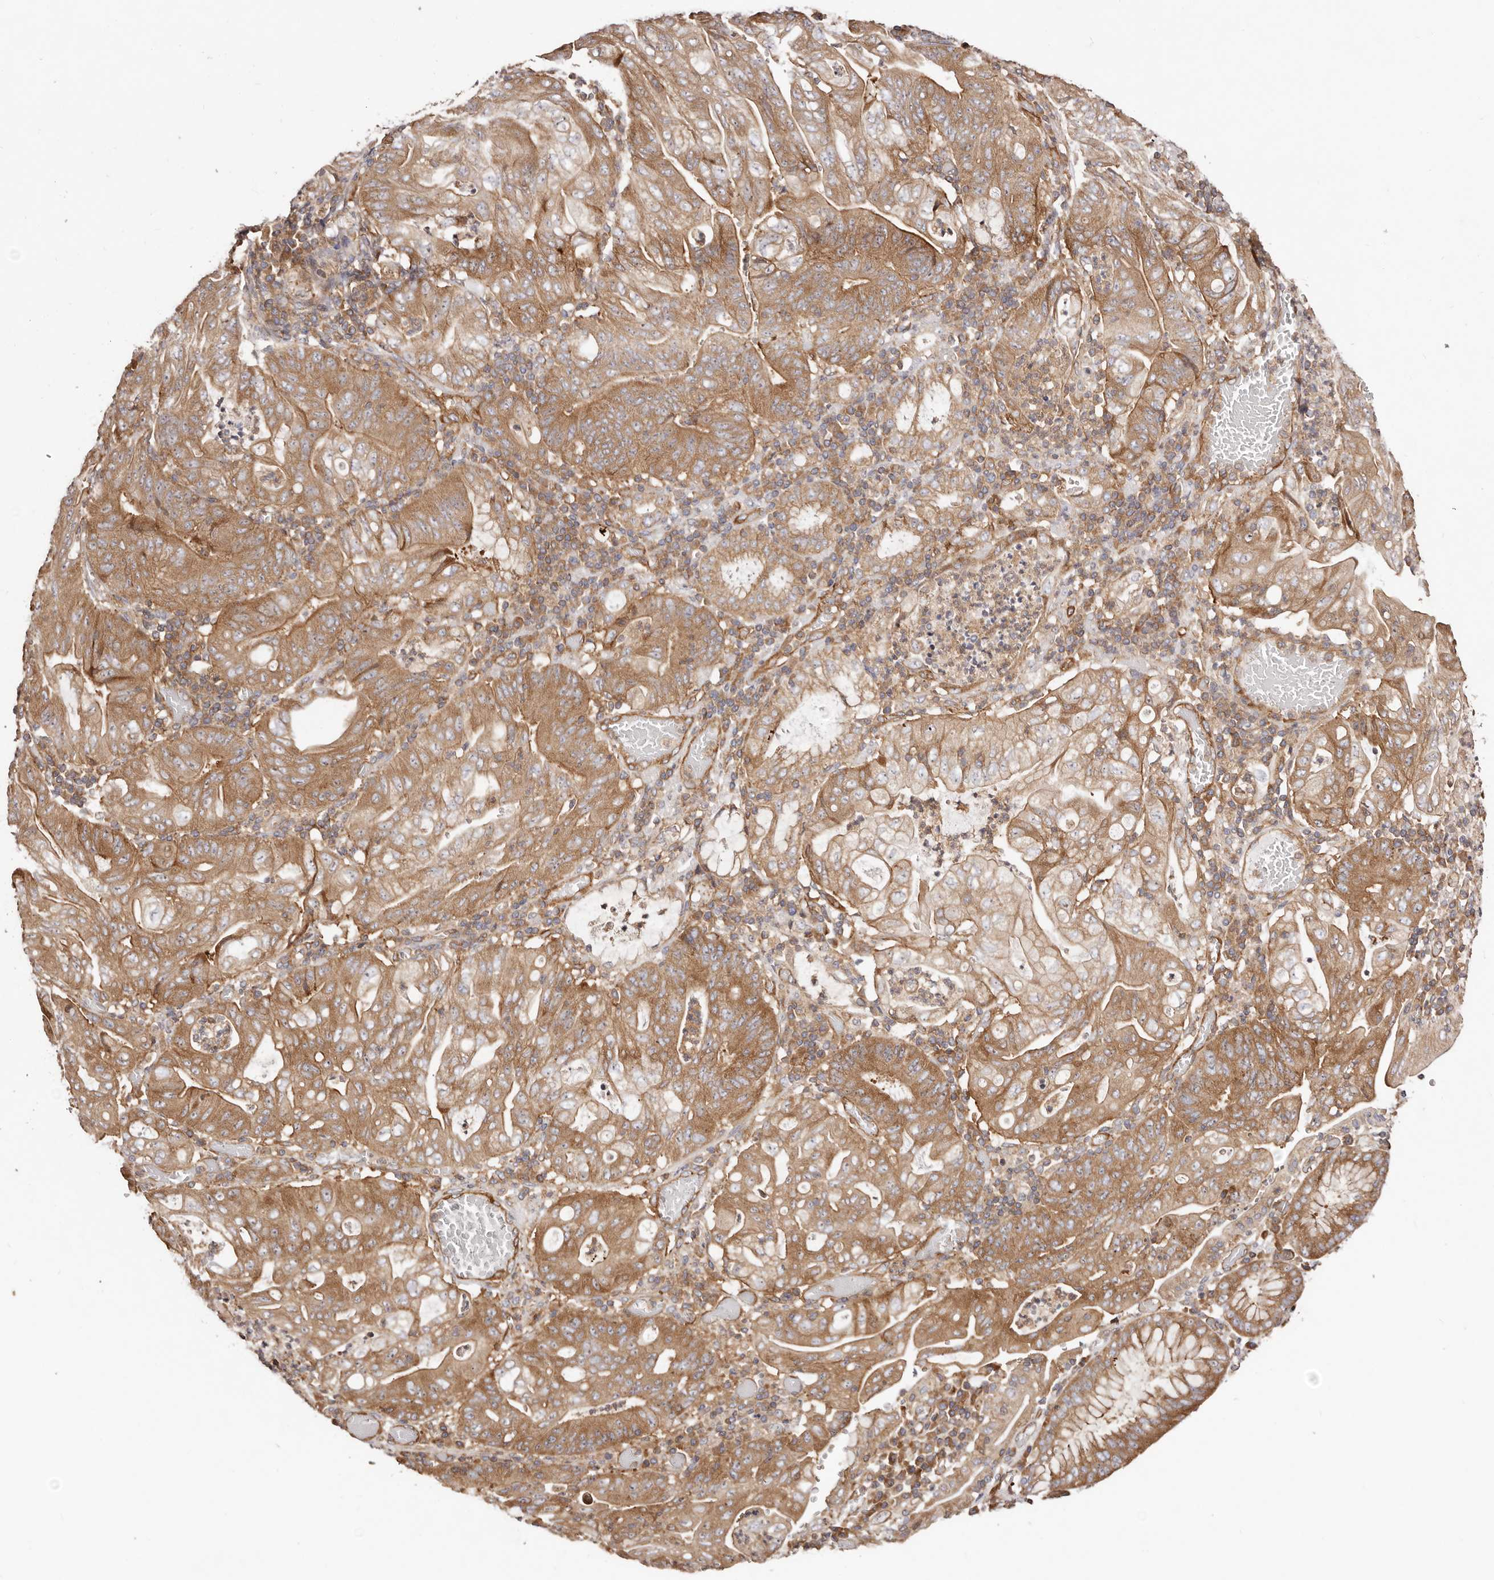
{"staining": {"intensity": "moderate", "quantity": ">75%", "location": "cytoplasmic/membranous"}, "tissue": "stomach cancer", "cell_type": "Tumor cells", "image_type": "cancer", "snomed": [{"axis": "morphology", "description": "Adenocarcinoma, NOS"}, {"axis": "topography", "description": "Stomach"}], "caption": "Tumor cells display medium levels of moderate cytoplasmic/membranous expression in about >75% of cells in adenocarcinoma (stomach).", "gene": "RPS6", "patient": {"sex": "female", "age": 73}}